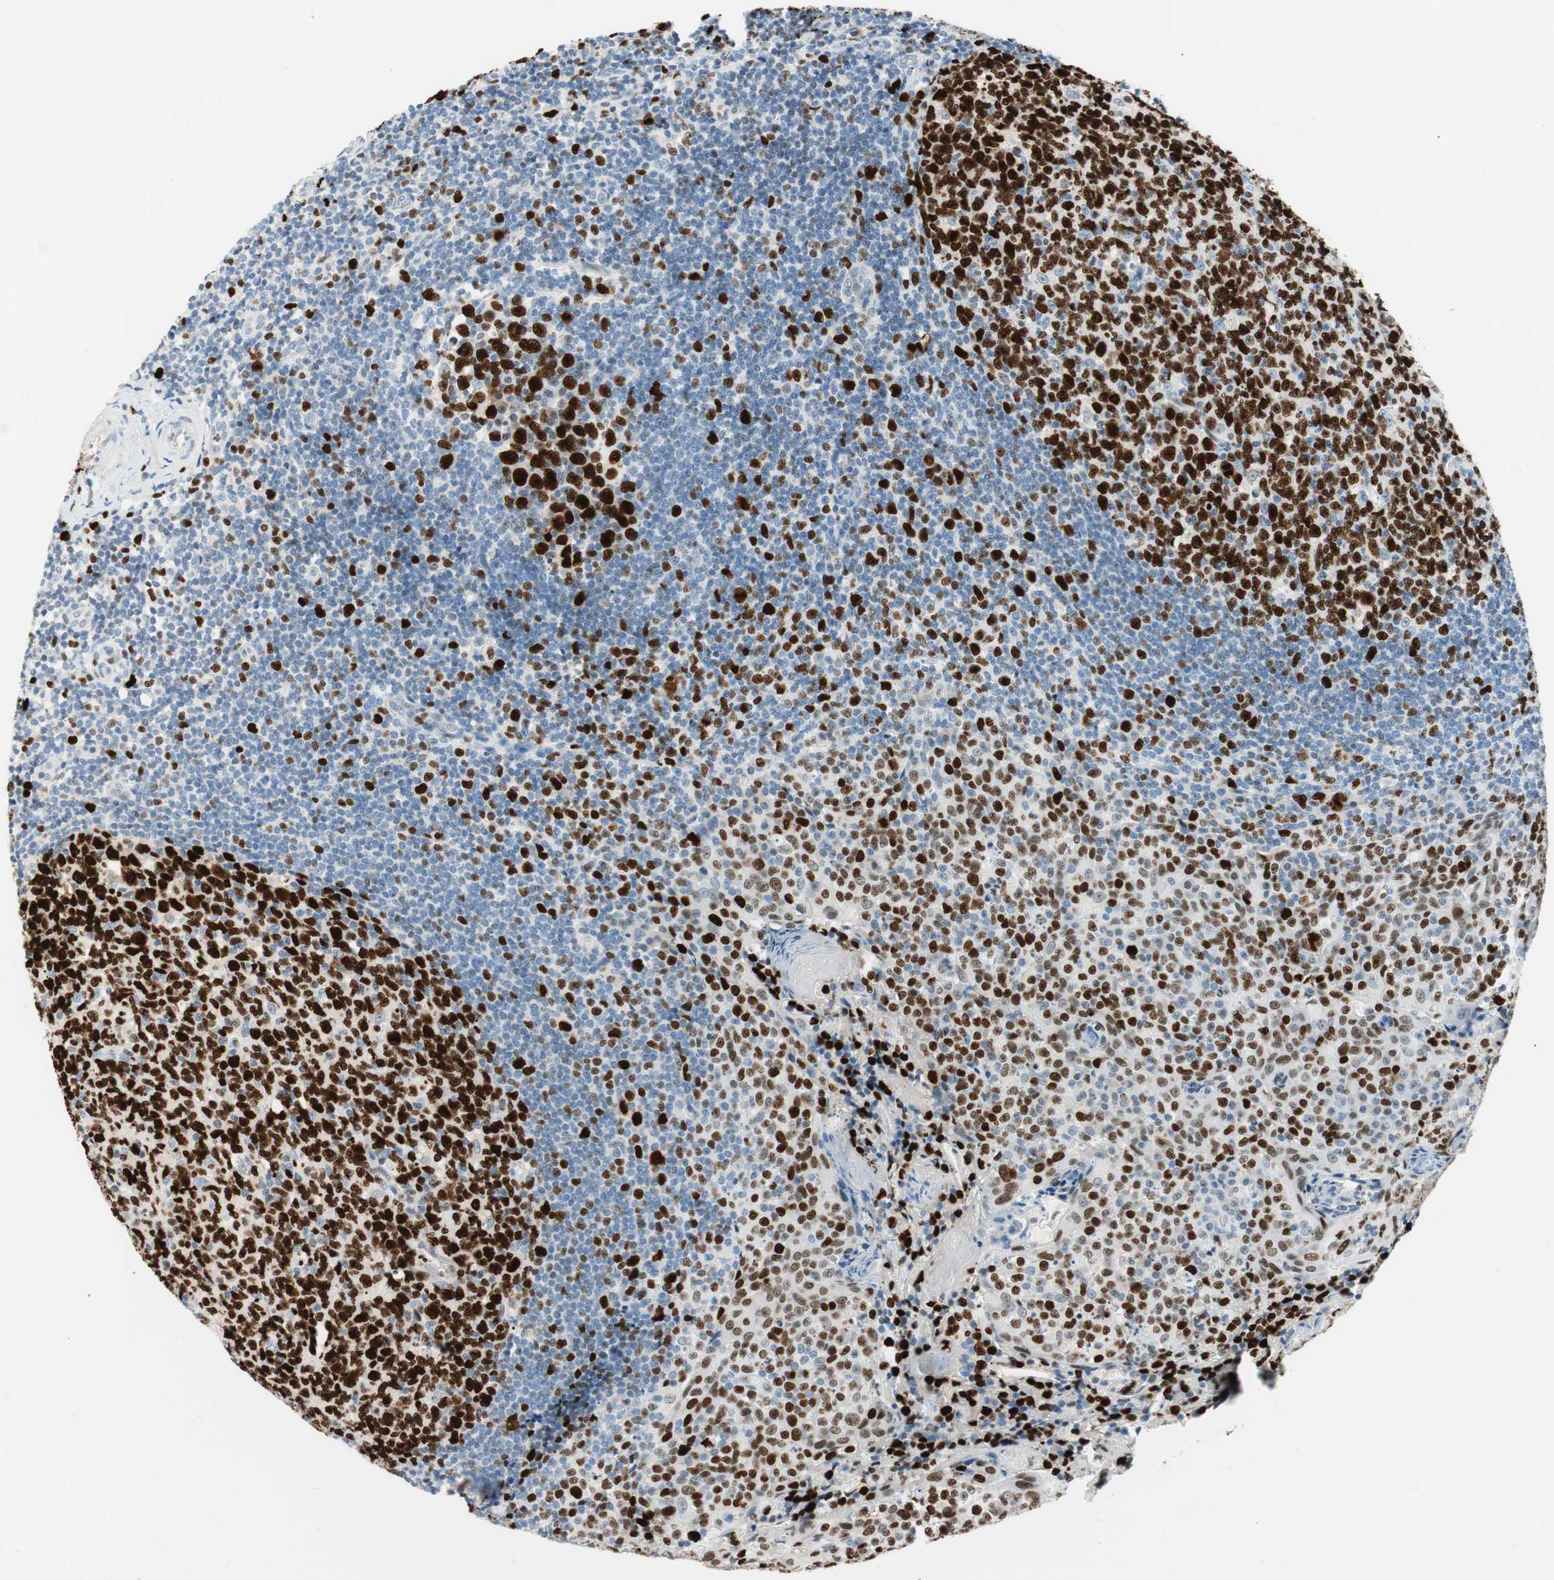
{"staining": {"intensity": "strong", "quantity": ">75%", "location": "nuclear"}, "tissue": "tonsil", "cell_type": "Germinal center cells", "image_type": "normal", "snomed": [{"axis": "morphology", "description": "Normal tissue, NOS"}, {"axis": "topography", "description": "Tonsil"}], "caption": "This histopathology image shows immunohistochemistry (IHC) staining of benign human tonsil, with high strong nuclear expression in approximately >75% of germinal center cells.", "gene": "EZH2", "patient": {"sex": "female", "age": 19}}